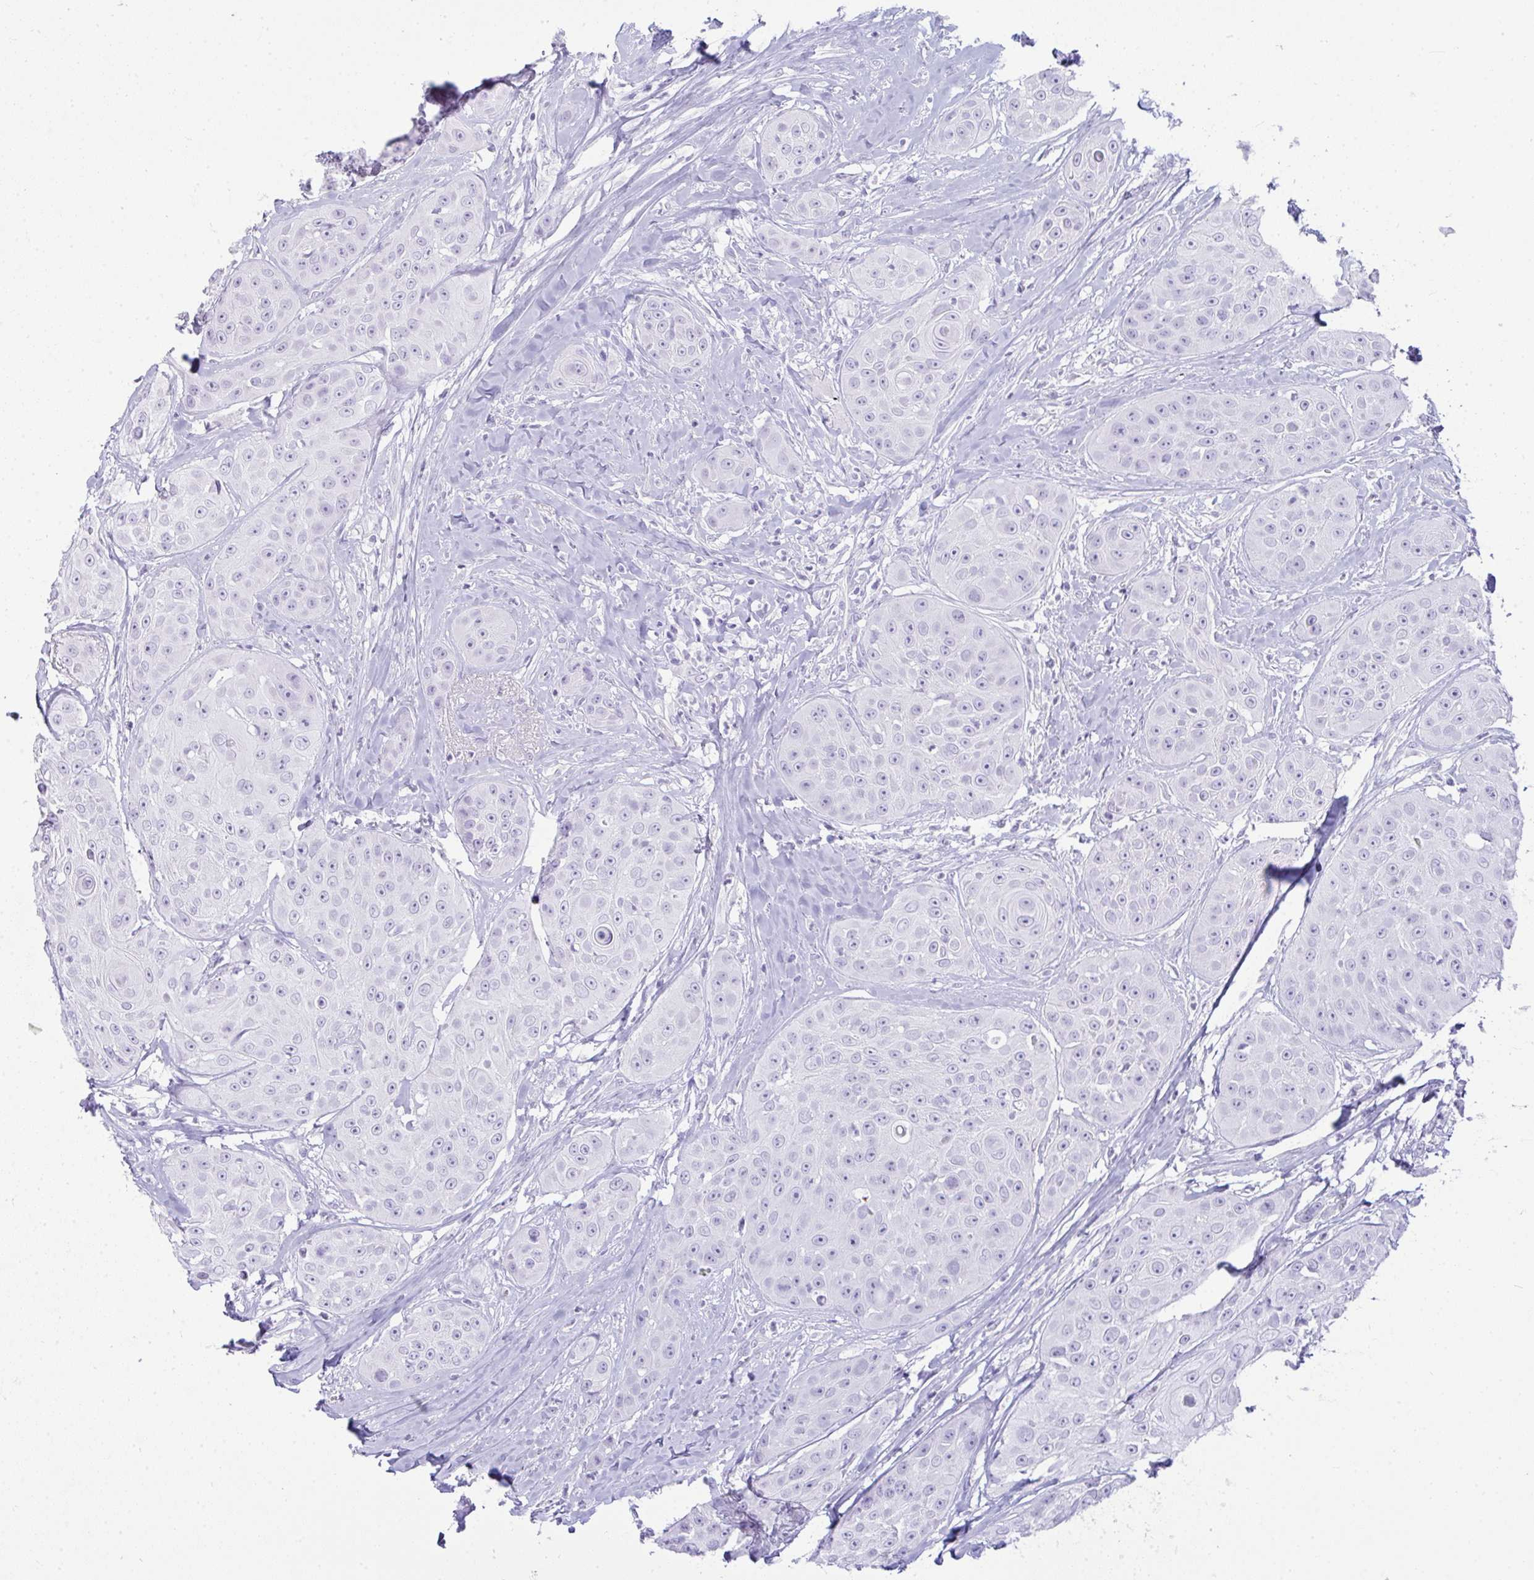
{"staining": {"intensity": "negative", "quantity": "none", "location": "none"}, "tissue": "head and neck cancer", "cell_type": "Tumor cells", "image_type": "cancer", "snomed": [{"axis": "morphology", "description": "Squamous cell carcinoma, NOS"}, {"axis": "topography", "description": "Head-Neck"}], "caption": "Head and neck squamous cell carcinoma stained for a protein using immunohistochemistry (IHC) displays no positivity tumor cells.", "gene": "RASL10A", "patient": {"sex": "male", "age": 83}}